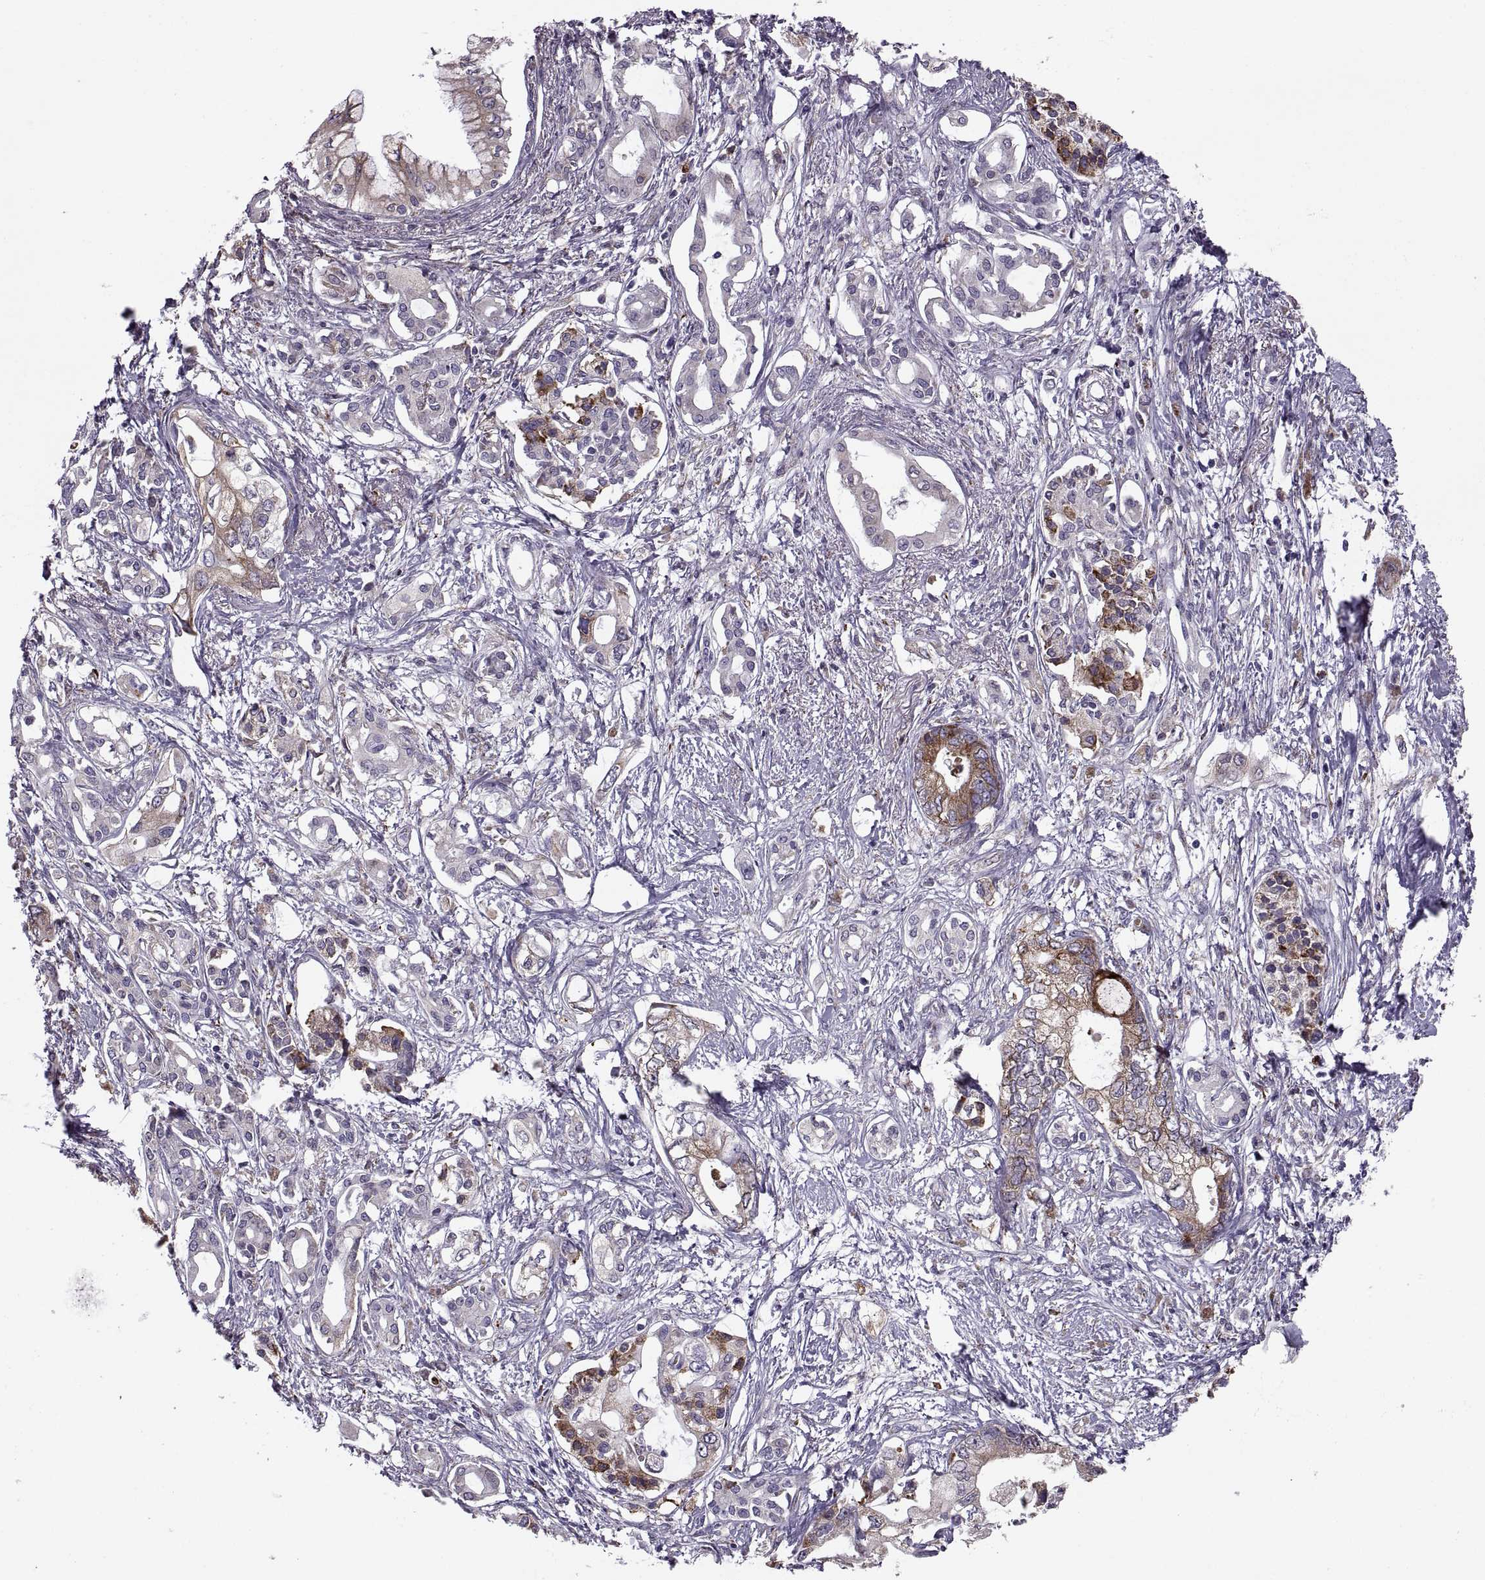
{"staining": {"intensity": "strong", "quantity": "25%-75%", "location": "cytoplasmic/membranous"}, "tissue": "pancreatic cancer", "cell_type": "Tumor cells", "image_type": "cancer", "snomed": [{"axis": "morphology", "description": "Adenocarcinoma, NOS"}, {"axis": "topography", "description": "Pancreas"}], "caption": "Human adenocarcinoma (pancreatic) stained with a protein marker displays strong staining in tumor cells.", "gene": "LETM2", "patient": {"sex": "female", "age": 63}}